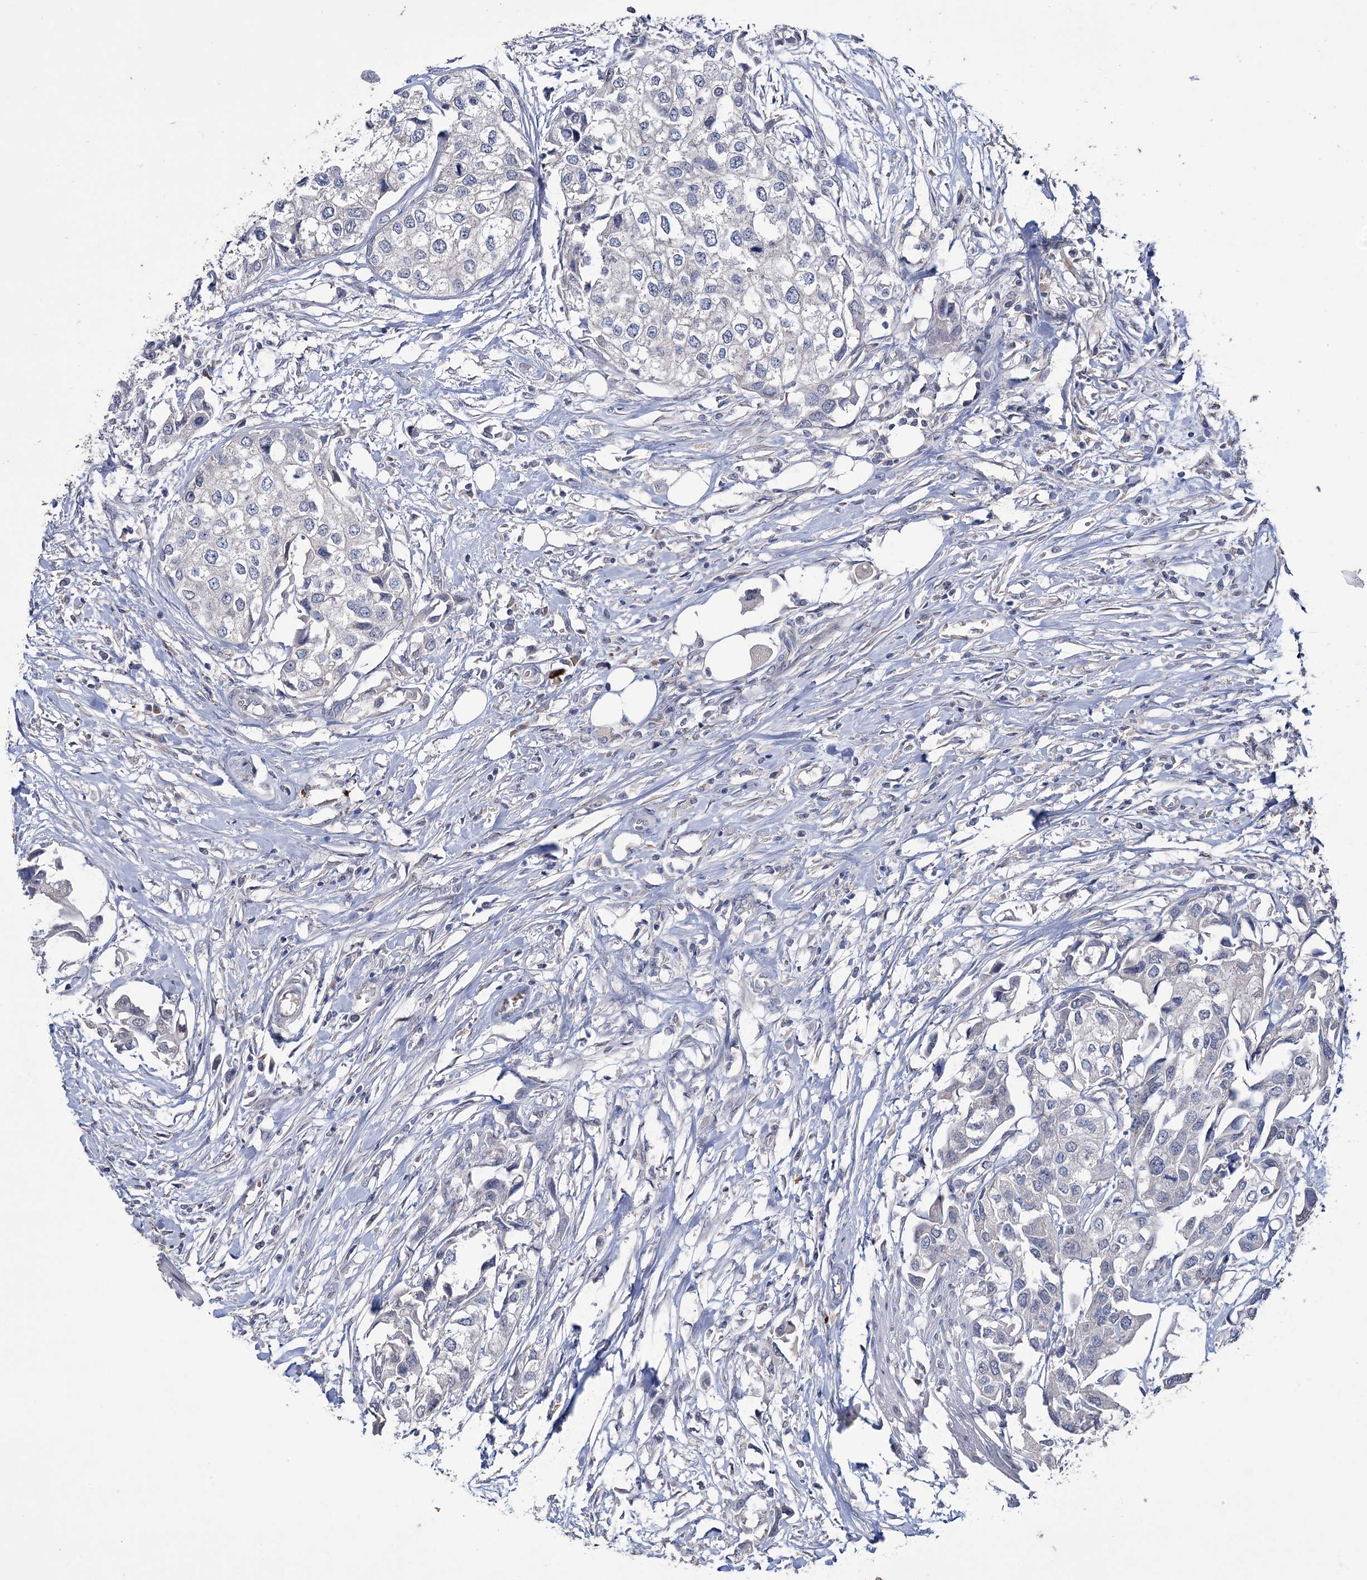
{"staining": {"intensity": "negative", "quantity": "none", "location": "none"}, "tissue": "urothelial cancer", "cell_type": "Tumor cells", "image_type": "cancer", "snomed": [{"axis": "morphology", "description": "Urothelial carcinoma, High grade"}, {"axis": "topography", "description": "Urinary bladder"}], "caption": "A micrograph of high-grade urothelial carcinoma stained for a protein demonstrates no brown staining in tumor cells.", "gene": "EPB41L5", "patient": {"sex": "male", "age": 64}}